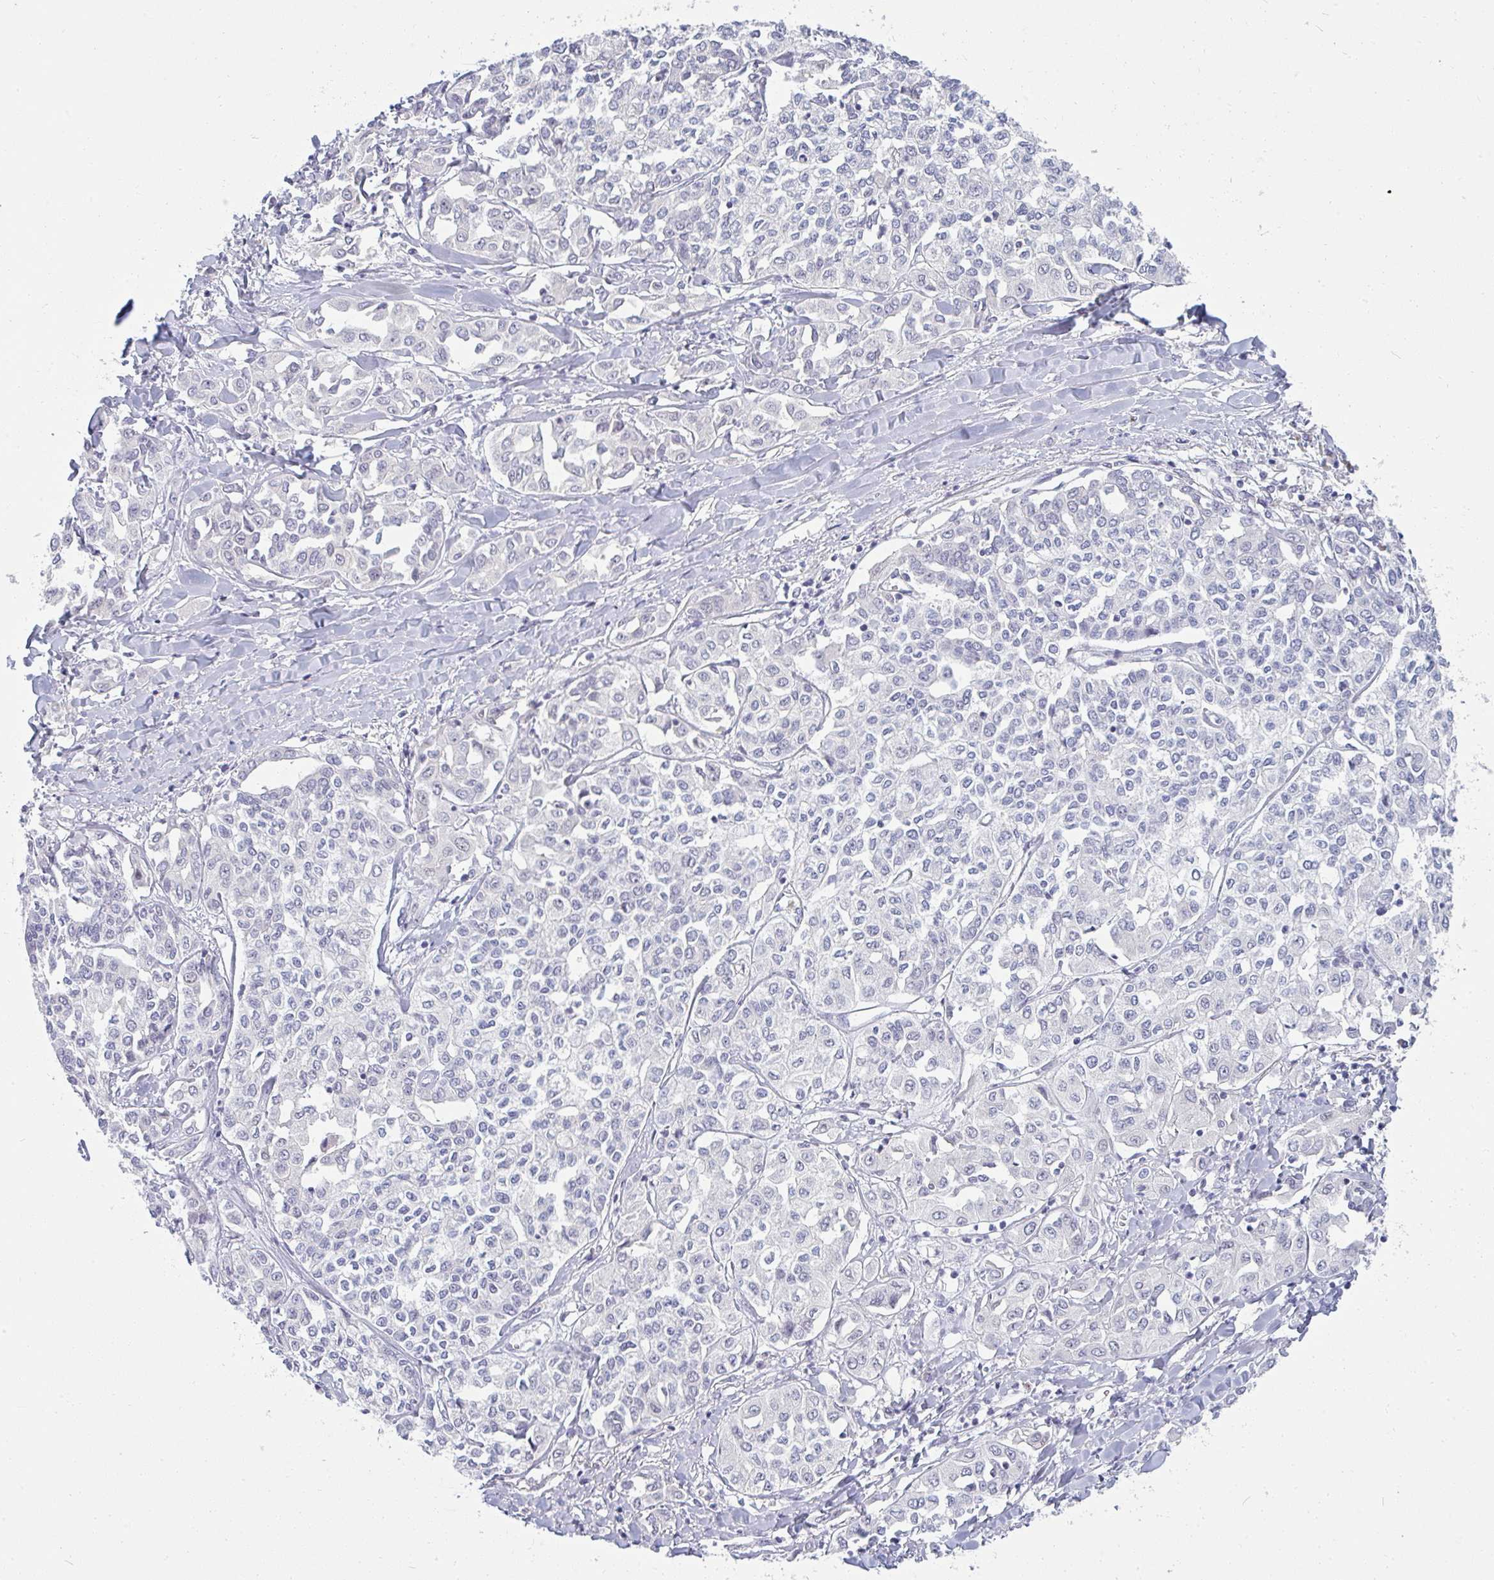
{"staining": {"intensity": "negative", "quantity": "none", "location": "none"}, "tissue": "liver cancer", "cell_type": "Tumor cells", "image_type": "cancer", "snomed": [{"axis": "morphology", "description": "Cholangiocarcinoma"}, {"axis": "topography", "description": "Liver"}], "caption": "Immunohistochemical staining of liver cancer (cholangiocarcinoma) demonstrates no significant staining in tumor cells.", "gene": "PPFIA4", "patient": {"sex": "female", "age": 77}}